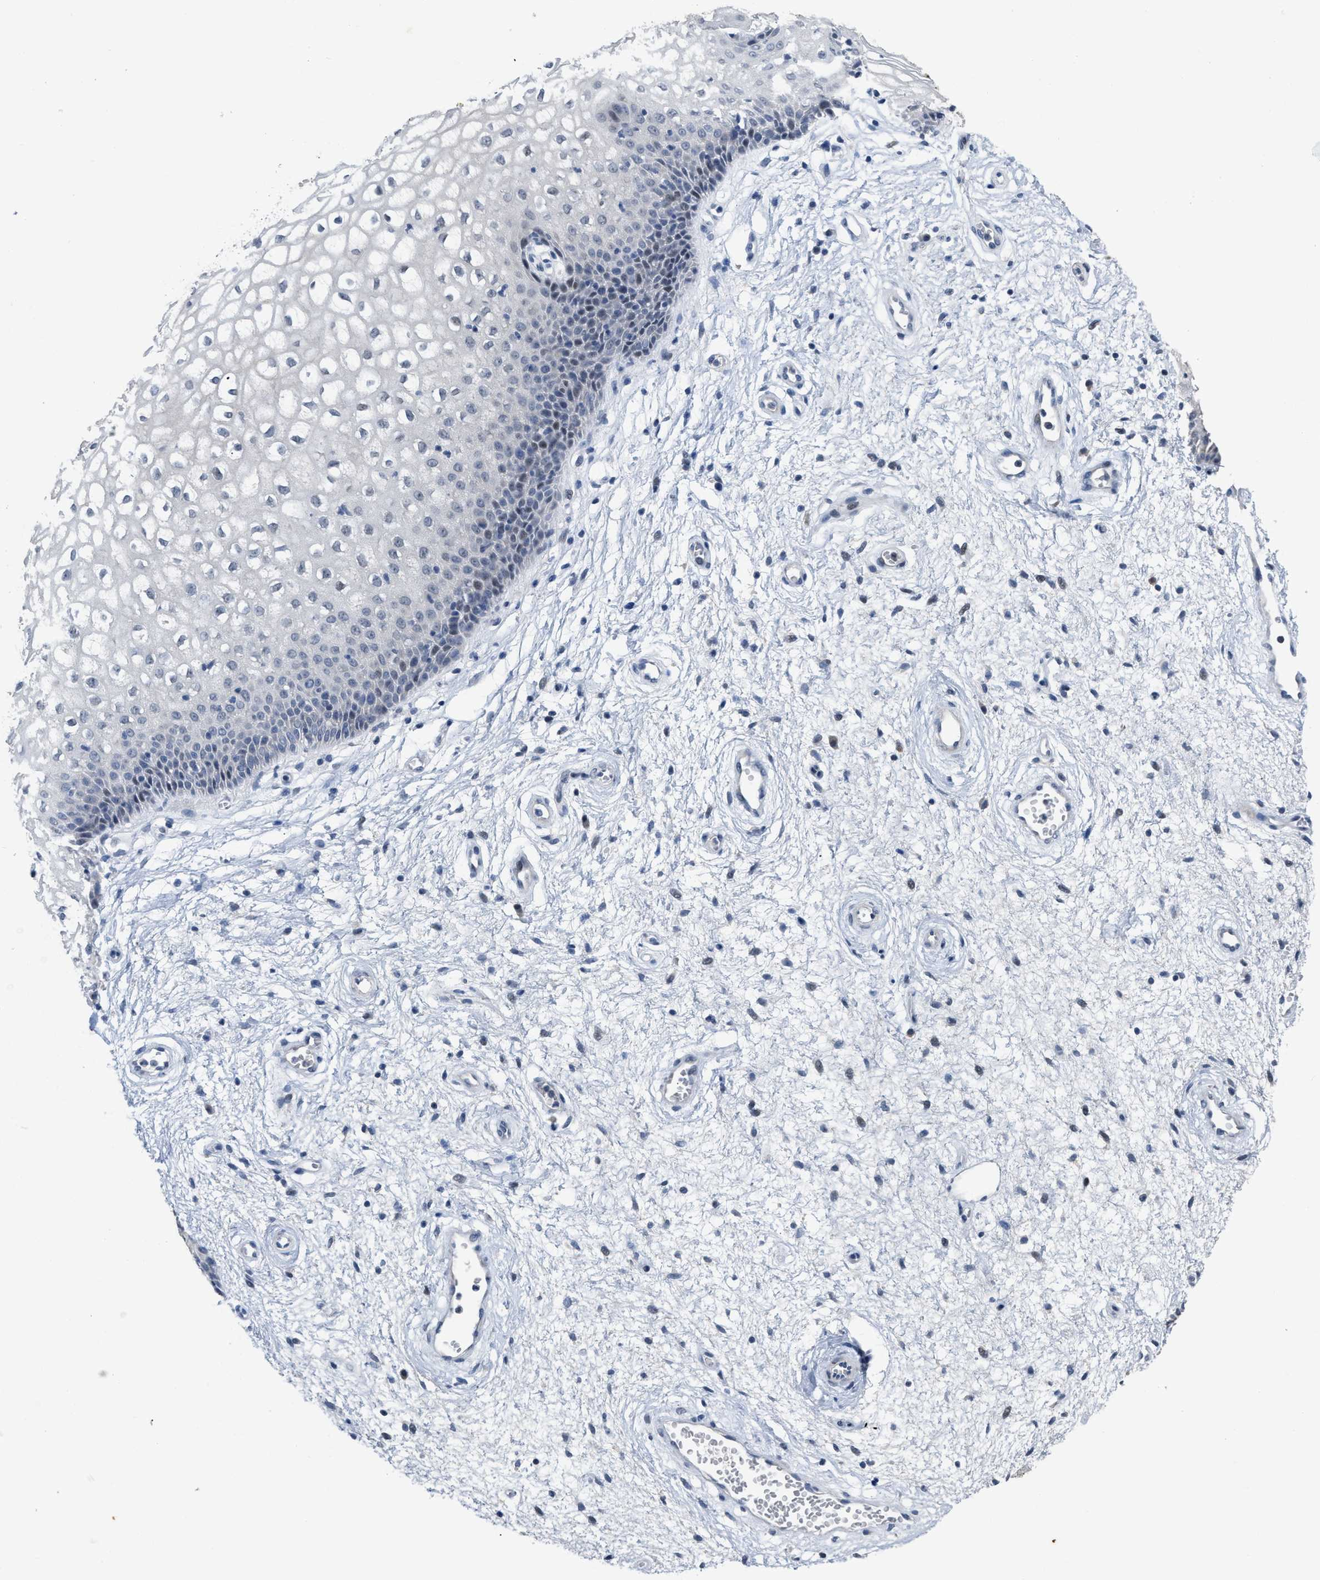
{"staining": {"intensity": "weak", "quantity": "<25%", "location": "nuclear"}, "tissue": "vagina", "cell_type": "Squamous epithelial cells", "image_type": "normal", "snomed": [{"axis": "morphology", "description": "Normal tissue, NOS"}, {"axis": "topography", "description": "Vagina"}], "caption": "High power microscopy image of an immunohistochemistry histopathology image of unremarkable vagina, revealing no significant staining in squamous epithelial cells.", "gene": "SETDB1", "patient": {"sex": "female", "age": 34}}